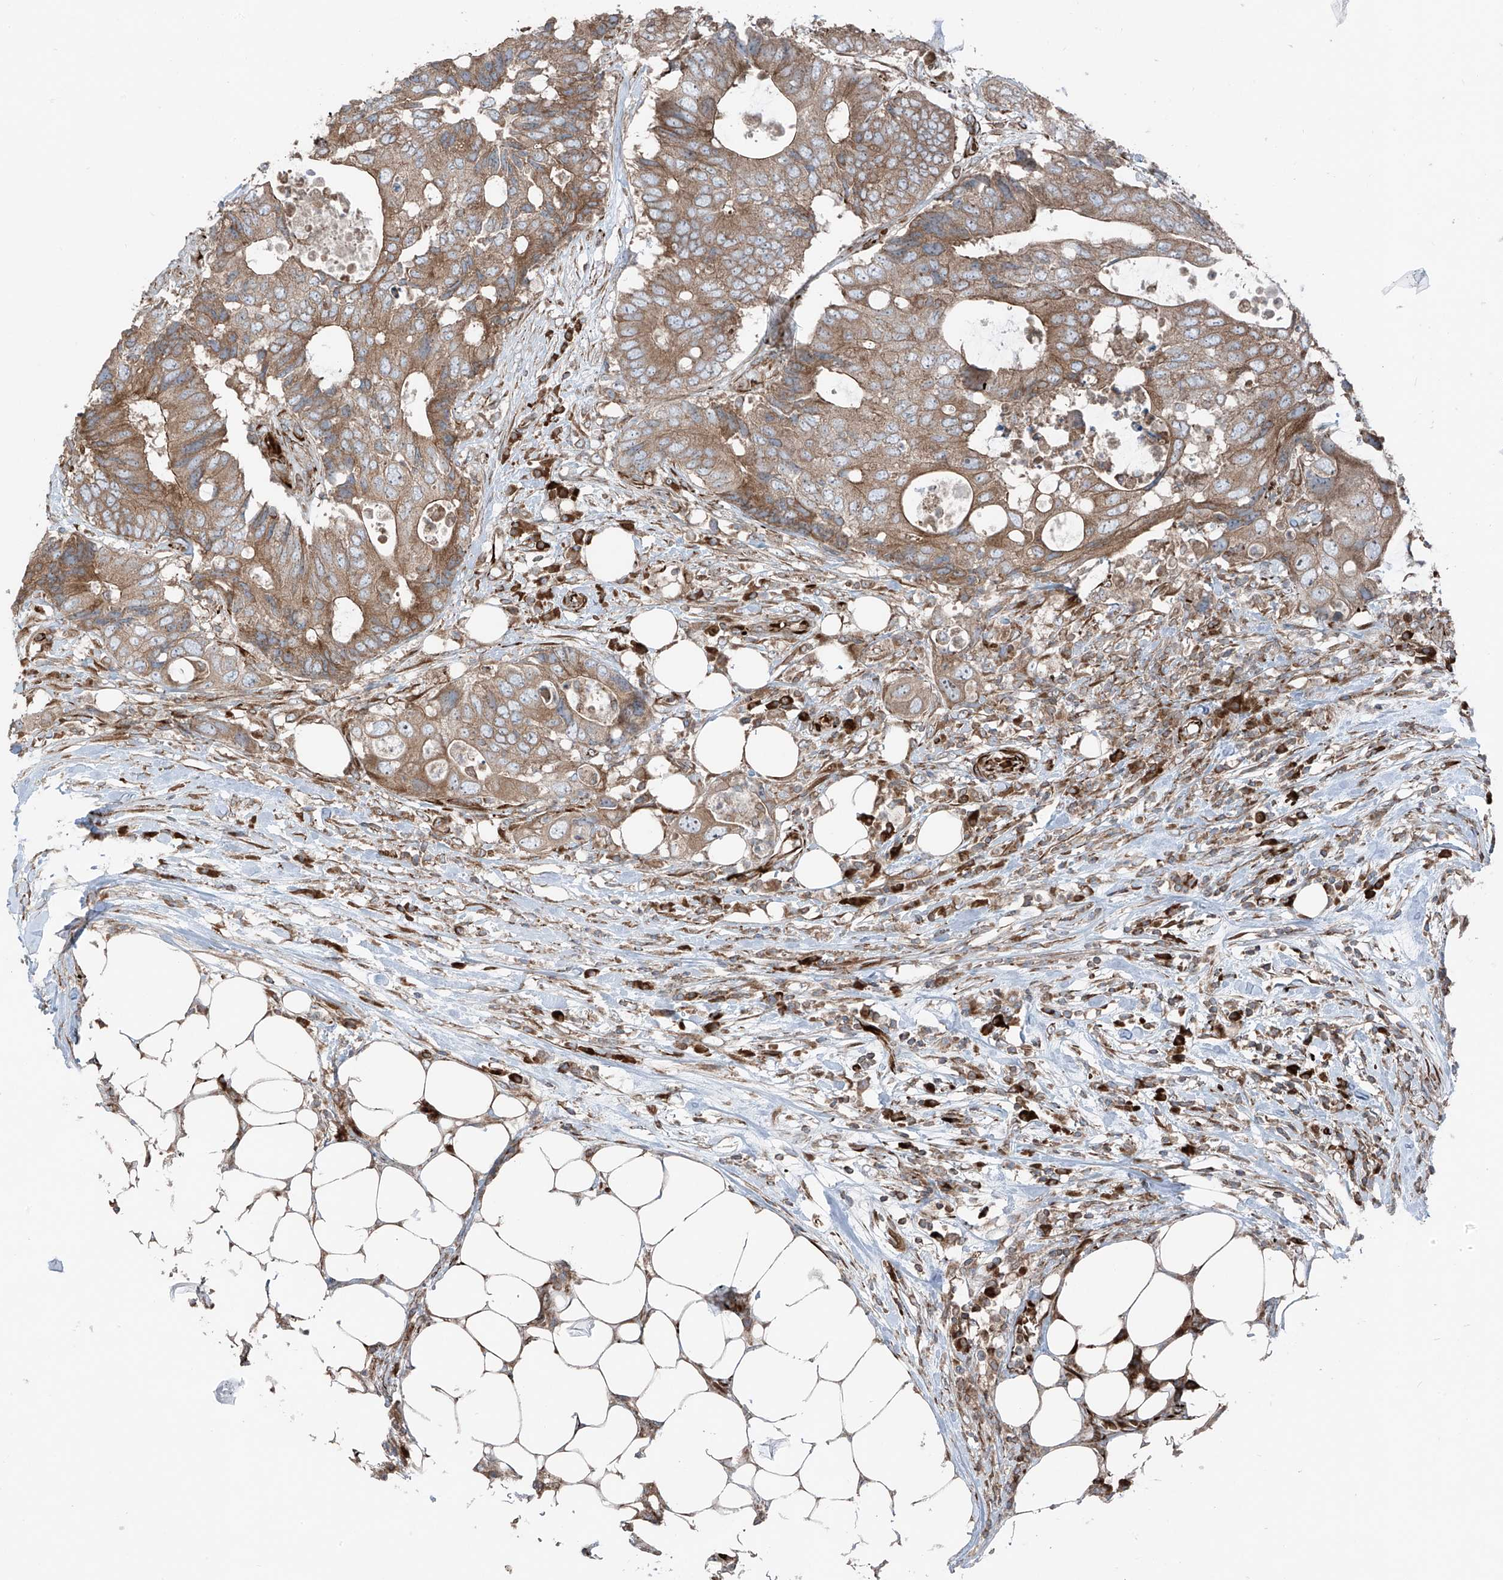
{"staining": {"intensity": "moderate", "quantity": ">75%", "location": "cytoplasmic/membranous"}, "tissue": "colorectal cancer", "cell_type": "Tumor cells", "image_type": "cancer", "snomed": [{"axis": "morphology", "description": "Adenocarcinoma, NOS"}, {"axis": "topography", "description": "Colon"}], "caption": "IHC of adenocarcinoma (colorectal) displays medium levels of moderate cytoplasmic/membranous positivity in about >75% of tumor cells.", "gene": "ERLEC1", "patient": {"sex": "male", "age": 71}}